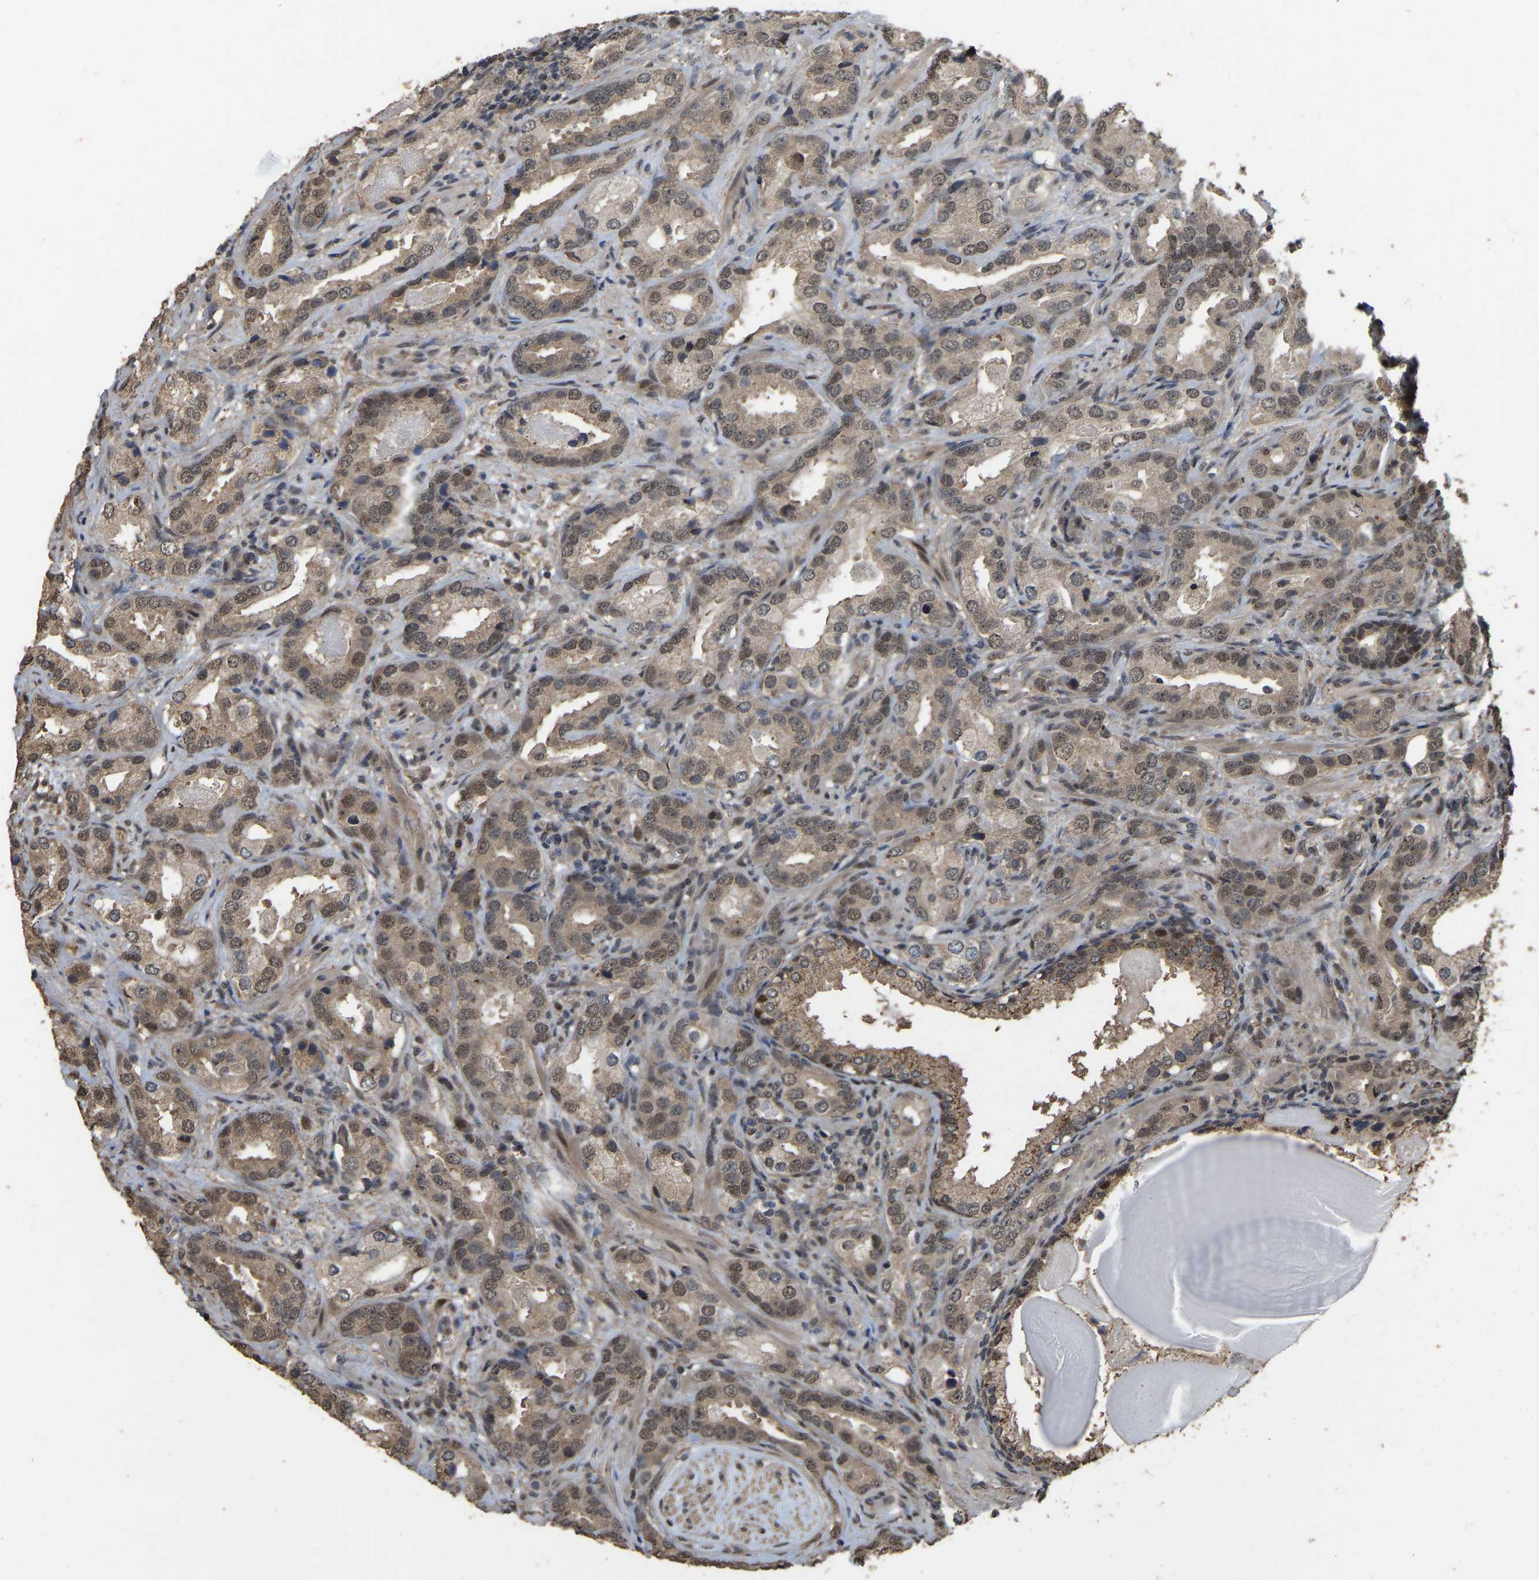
{"staining": {"intensity": "weak", "quantity": ">75%", "location": "cytoplasmic/membranous,nuclear"}, "tissue": "prostate cancer", "cell_type": "Tumor cells", "image_type": "cancer", "snomed": [{"axis": "morphology", "description": "Adenocarcinoma, High grade"}, {"axis": "topography", "description": "Prostate"}], "caption": "Human prostate cancer (high-grade adenocarcinoma) stained with a brown dye shows weak cytoplasmic/membranous and nuclear positive expression in approximately >75% of tumor cells.", "gene": "ARHGAP23", "patient": {"sex": "male", "age": 63}}